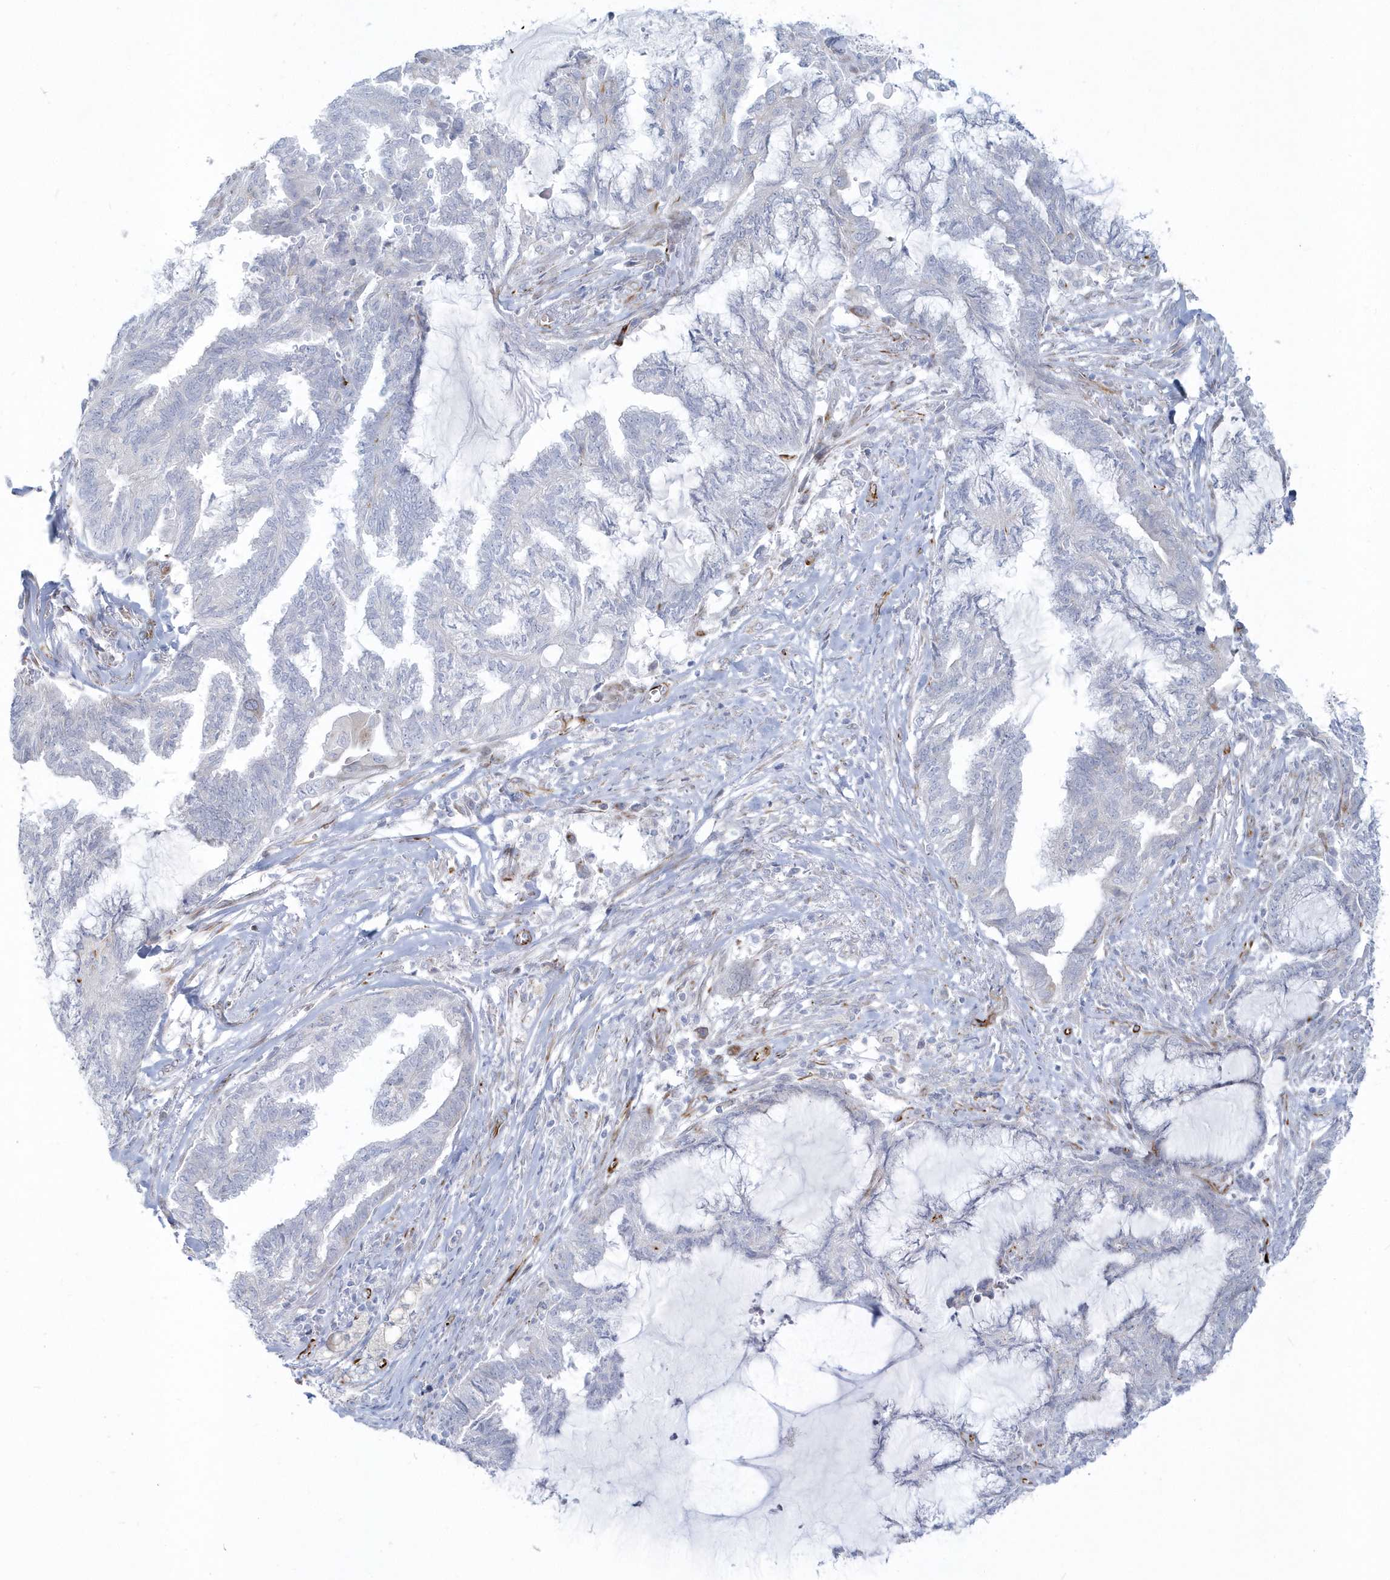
{"staining": {"intensity": "moderate", "quantity": "<25%", "location": "cytoplasmic/membranous"}, "tissue": "endometrial cancer", "cell_type": "Tumor cells", "image_type": "cancer", "snomed": [{"axis": "morphology", "description": "Adenocarcinoma, NOS"}, {"axis": "topography", "description": "Endometrium"}], "caption": "Endometrial adenocarcinoma was stained to show a protein in brown. There is low levels of moderate cytoplasmic/membranous staining in approximately <25% of tumor cells.", "gene": "PPIL6", "patient": {"sex": "female", "age": 86}}